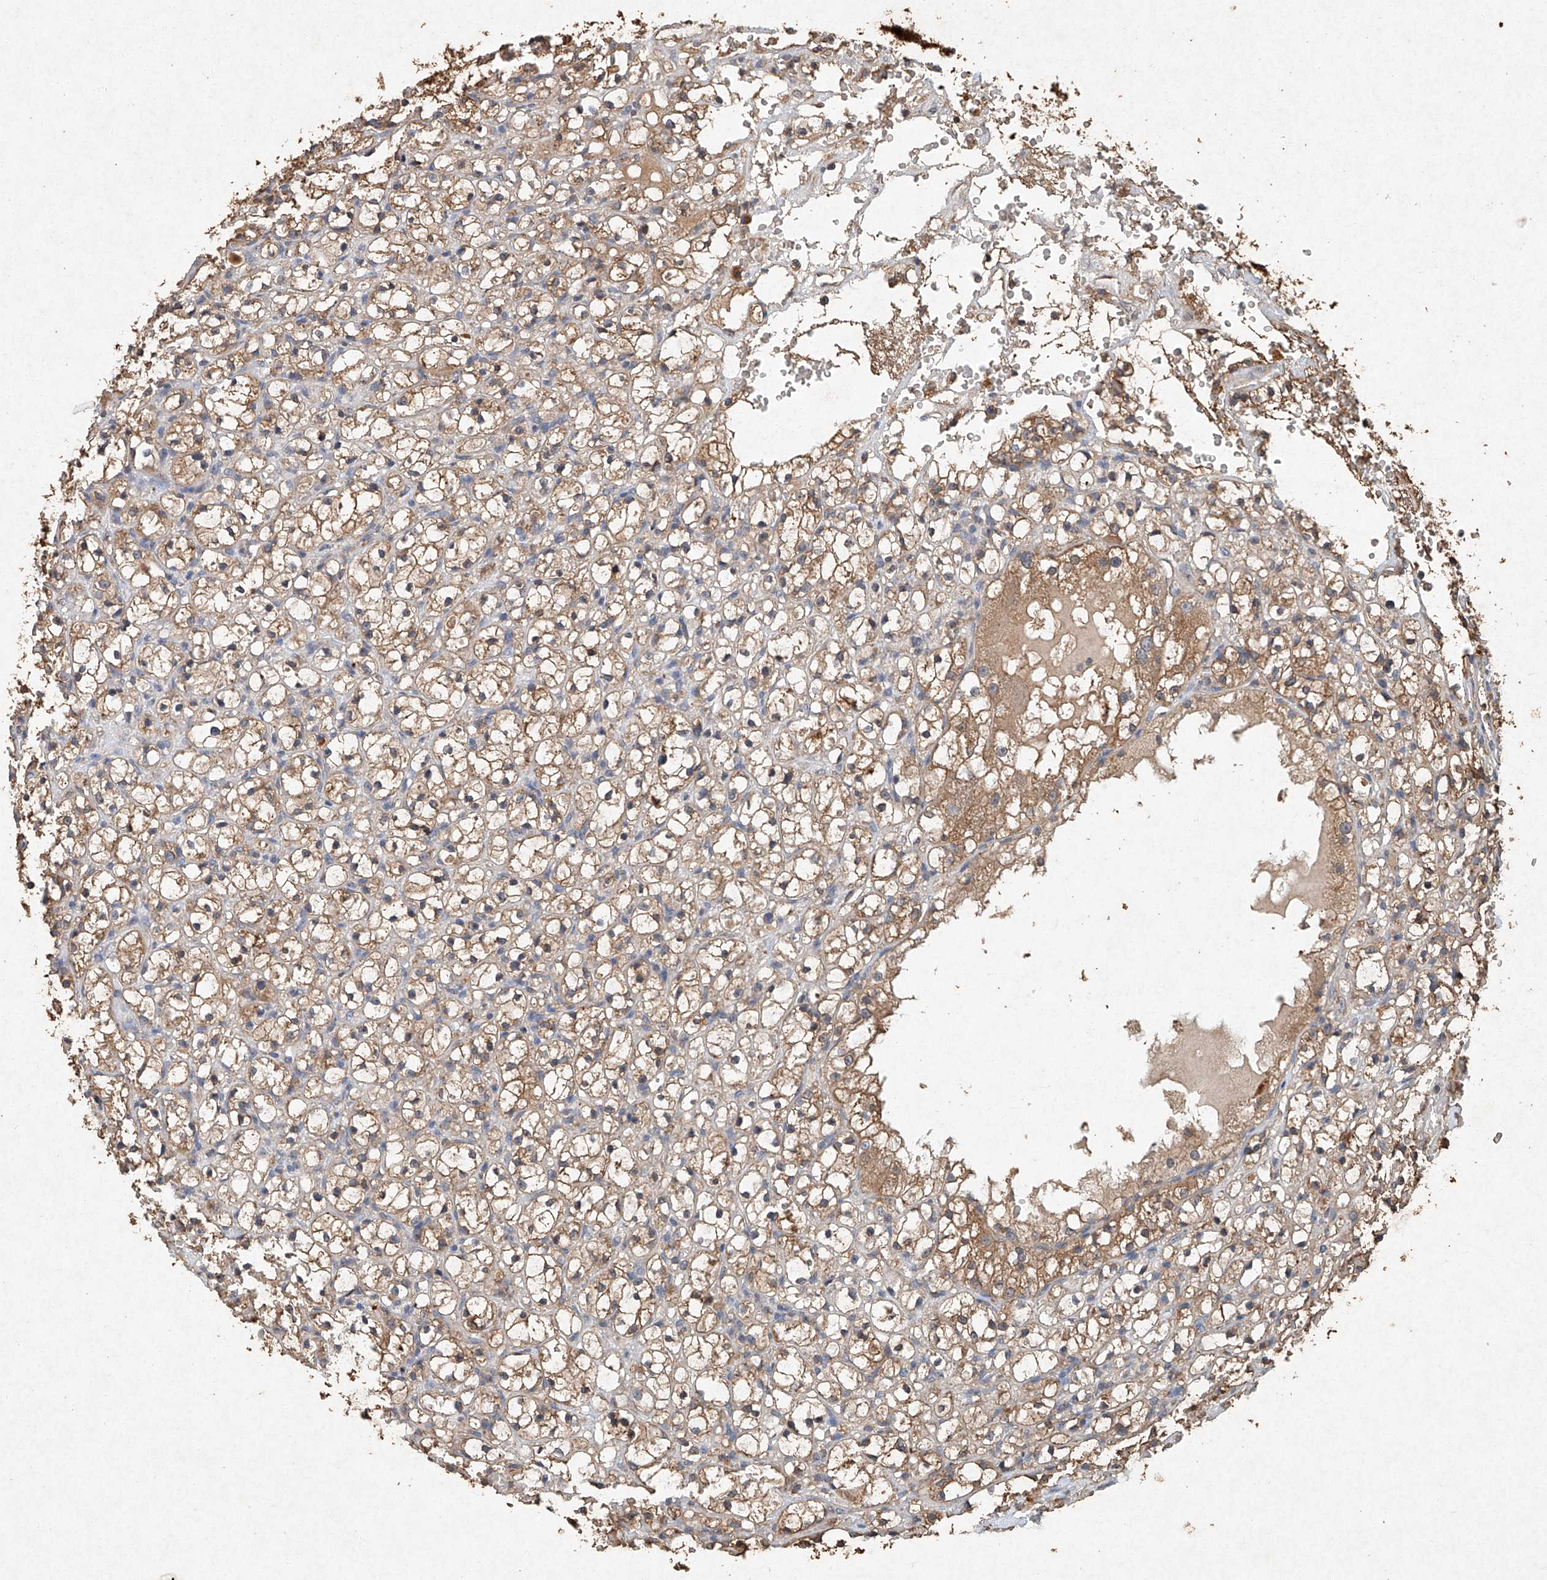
{"staining": {"intensity": "moderate", "quantity": "25%-75%", "location": "cytoplasmic/membranous"}, "tissue": "renal cancer", "cell_type": "Tumor cells", "image_type": "cancer", "snomed": [{"axis": "morphology", "description": "Adenocarcinoma, NOS"}, {"axis": "topography", "description": "Kidney"}], "caption": "Brown immunohistochemical staining in human adenocarcinoma (renal) displays moderate cytoplasmic/membranous staining in about 25%-75% of tumor cells. (DAB (3,3'-diaminobenzidine) = brown stain, brightfield microscopy at high magnification).", "gene": "STK3", "patient": {"sex": "male", "age": 61}}